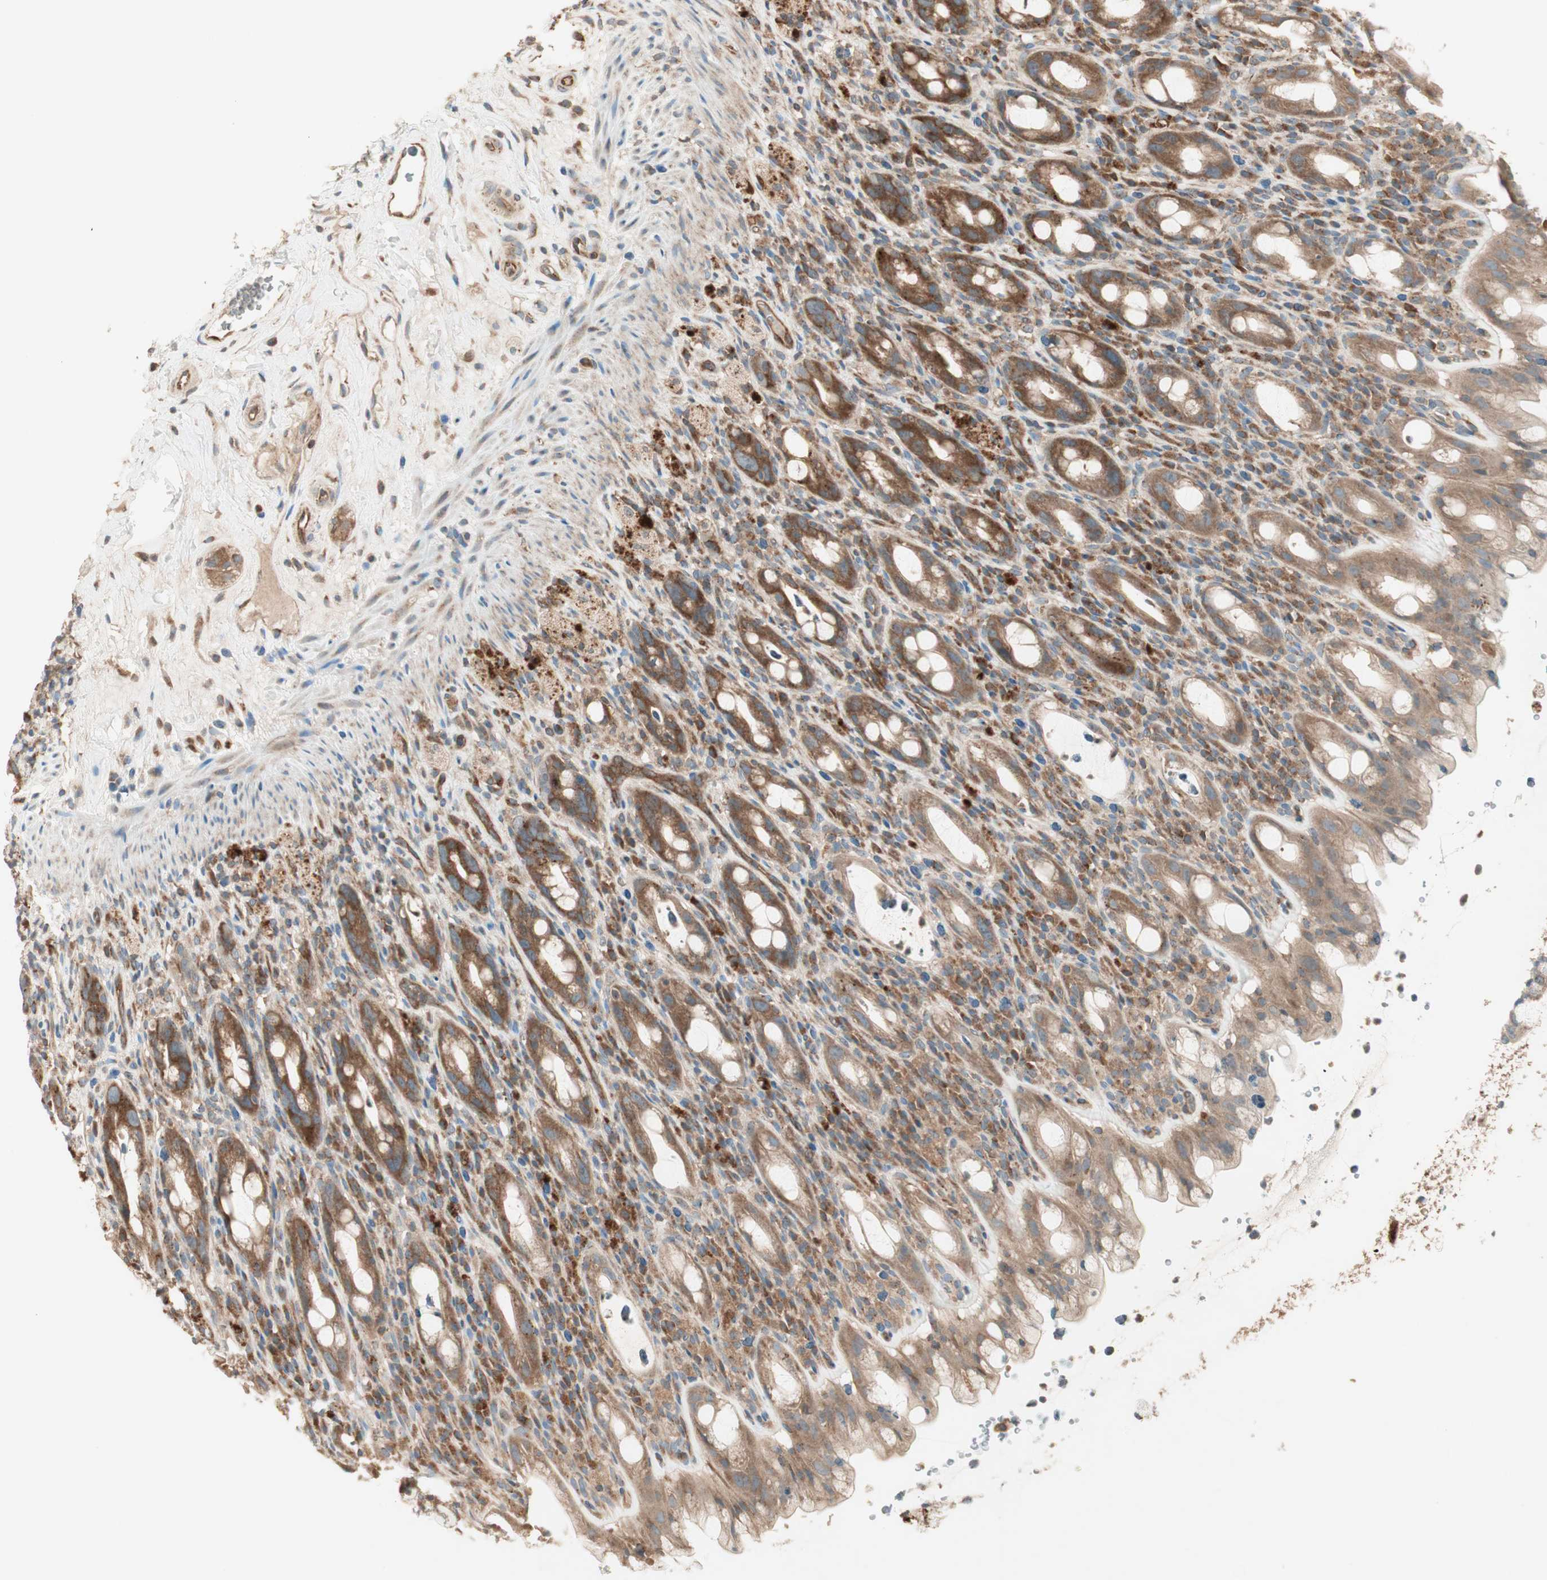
{"staining": {"intensity": "moderate", "quantity": ">75%", "location": "cytoplasmic/membranous"}, "tissue": "rectum", "cell_type": "Glandular cells", "image_type": "normal", "snomed": [{"axis": "morphology", "description": "Normal tissue, NOS"}, {"axis": "topography", "description": "Rectum"}], "caption": "Immunohistochemistry (IHC) (DAB (3,3'-diaminobenzidine)) staining of unremarkable human rectum demonstrates moderate cytoplasmic/membranous protein expression in about >75% of glandular cells. (DAB IHC with brightfield microscopy, high magnification).", "gene": "CHADL", "patient": {"sex": "male", "age": 44}}